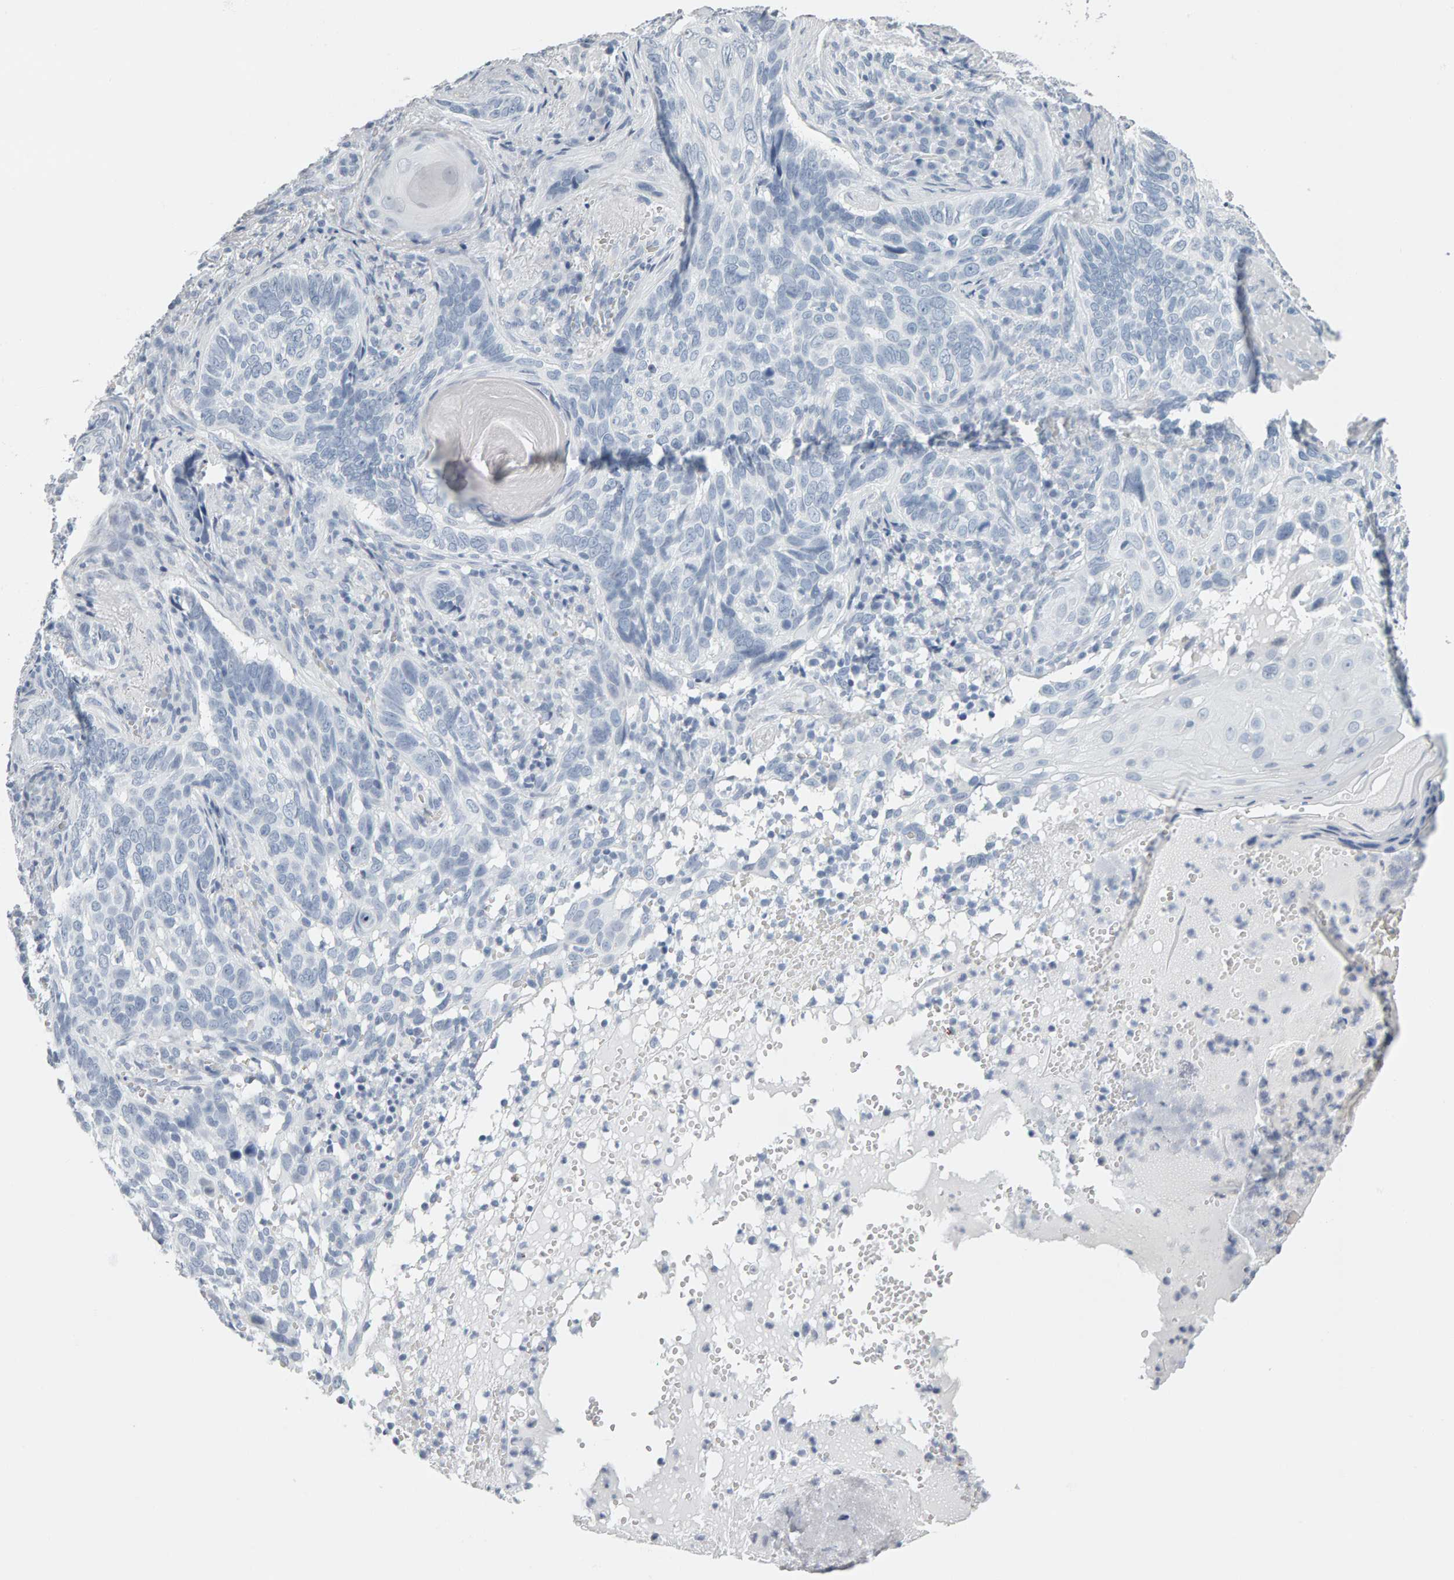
{"staining": {"intensity": "negative", "quantity": "none", "location": "none"}, "tissue": "skin cancer", "cell_type": "Tumor cells", "image_type": "cancer", "snomed": [{"axis": "morphology", "description": "Basal cell carcinoma"}, {"axis": "topography", "description": "Skin"}], "caption": "Human skin cancer (basal cell carcinoma) stained for a protein using immunohistochemistry (IHC) displays no expression in tumor cells.", "gene": "SPACA3", "patient": {"sex": "female", "age": 89}}